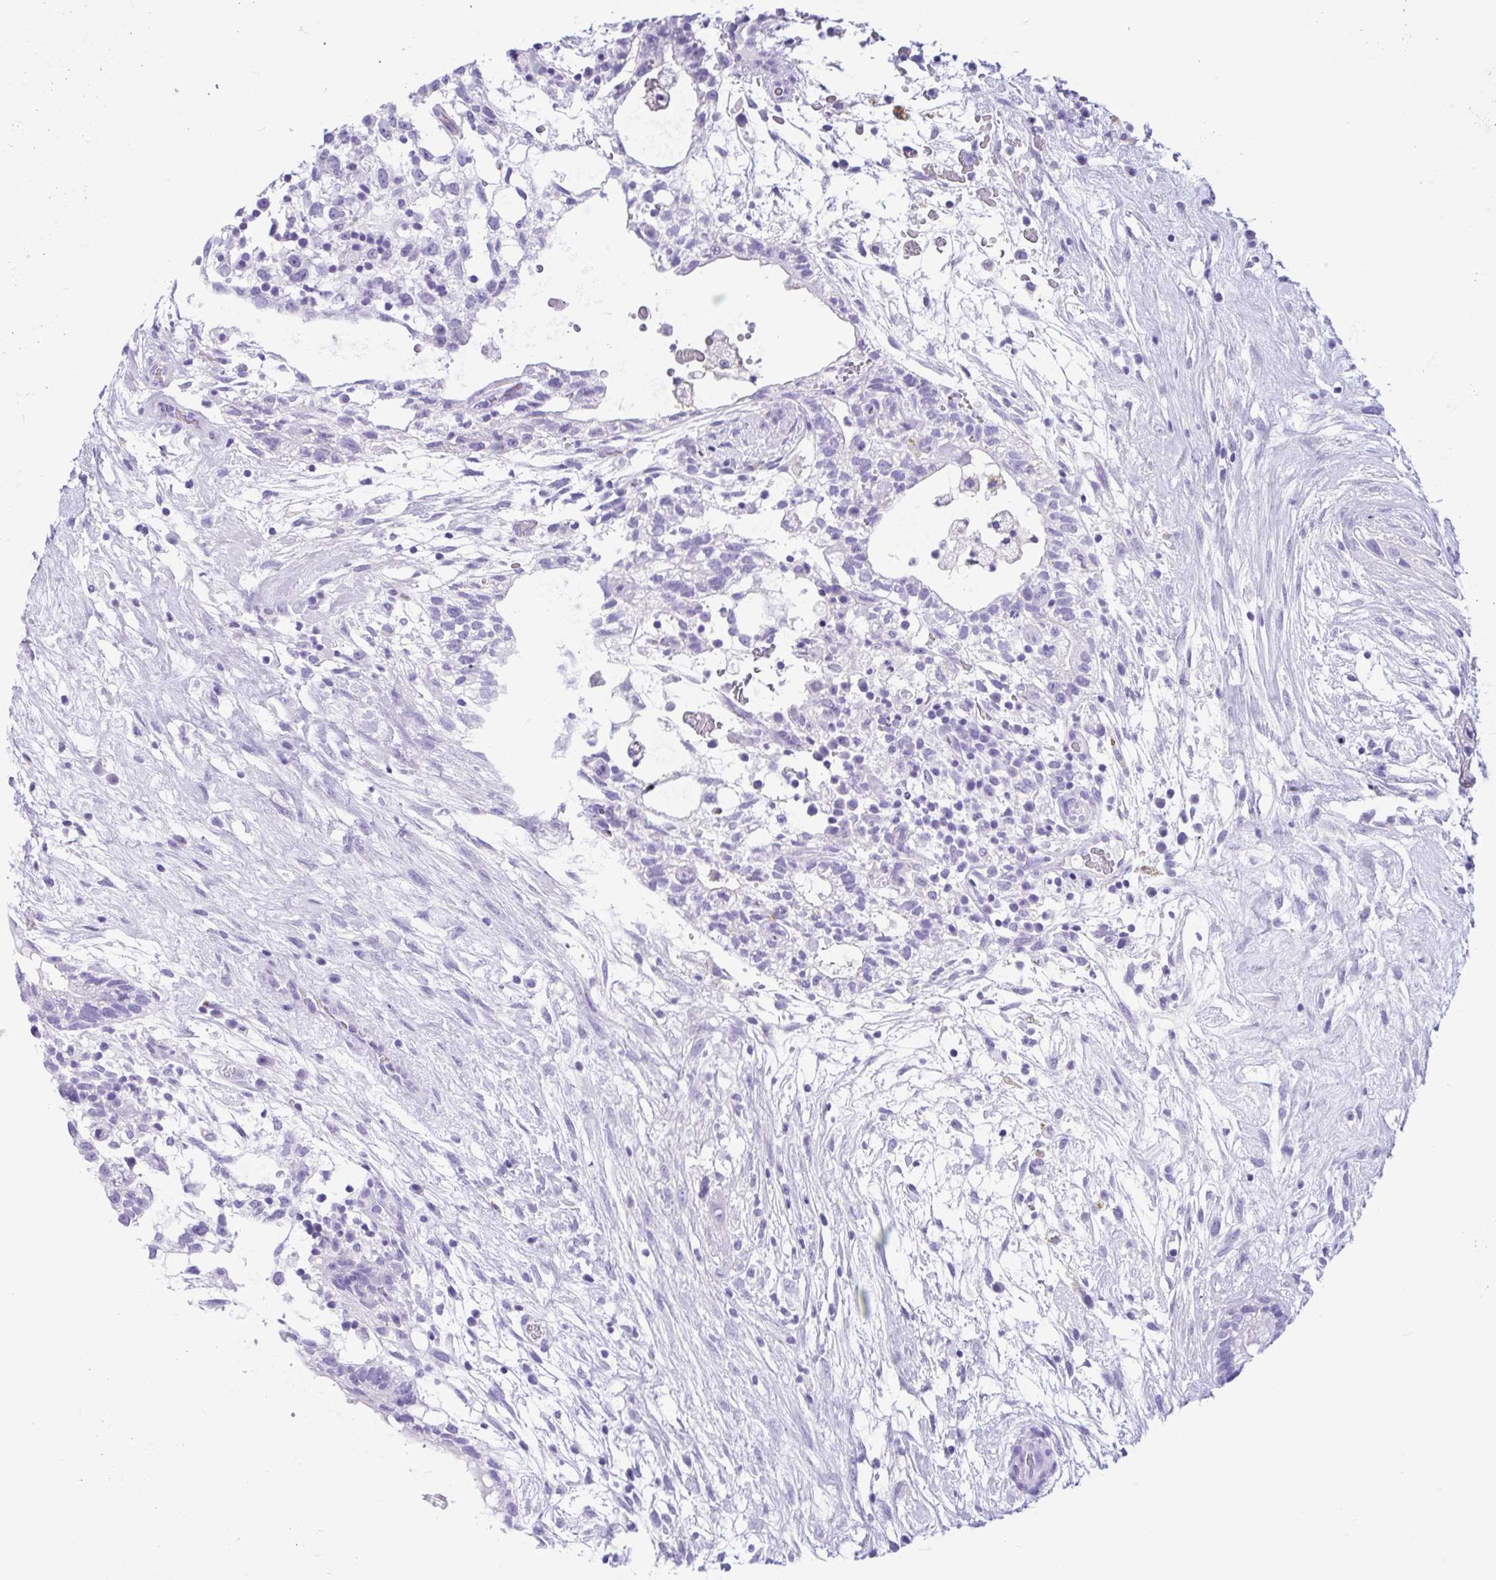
{"staining": {"intensity": "negative", "quantity": "none", "location": "none"}, "tissue": "testis cancer", "cell_type": "Tumor cells", "image_type": "cancer", "snomed": [{"axis": "morphology", "description": "Carcinoma, Embryonal, NOS"}, {"axis": "topography", "description": "Testis"}], "caption": "IHC image of neoplastic tissue: testis embryonal carcinoma stained with DAB (3,3'-diaminobenzidine) reveals no significant protein positivity in tumor cells. Nuclei are stained in blue.", "gene": "OR4N4", "patient": {"sex": "male", "age": 32}}